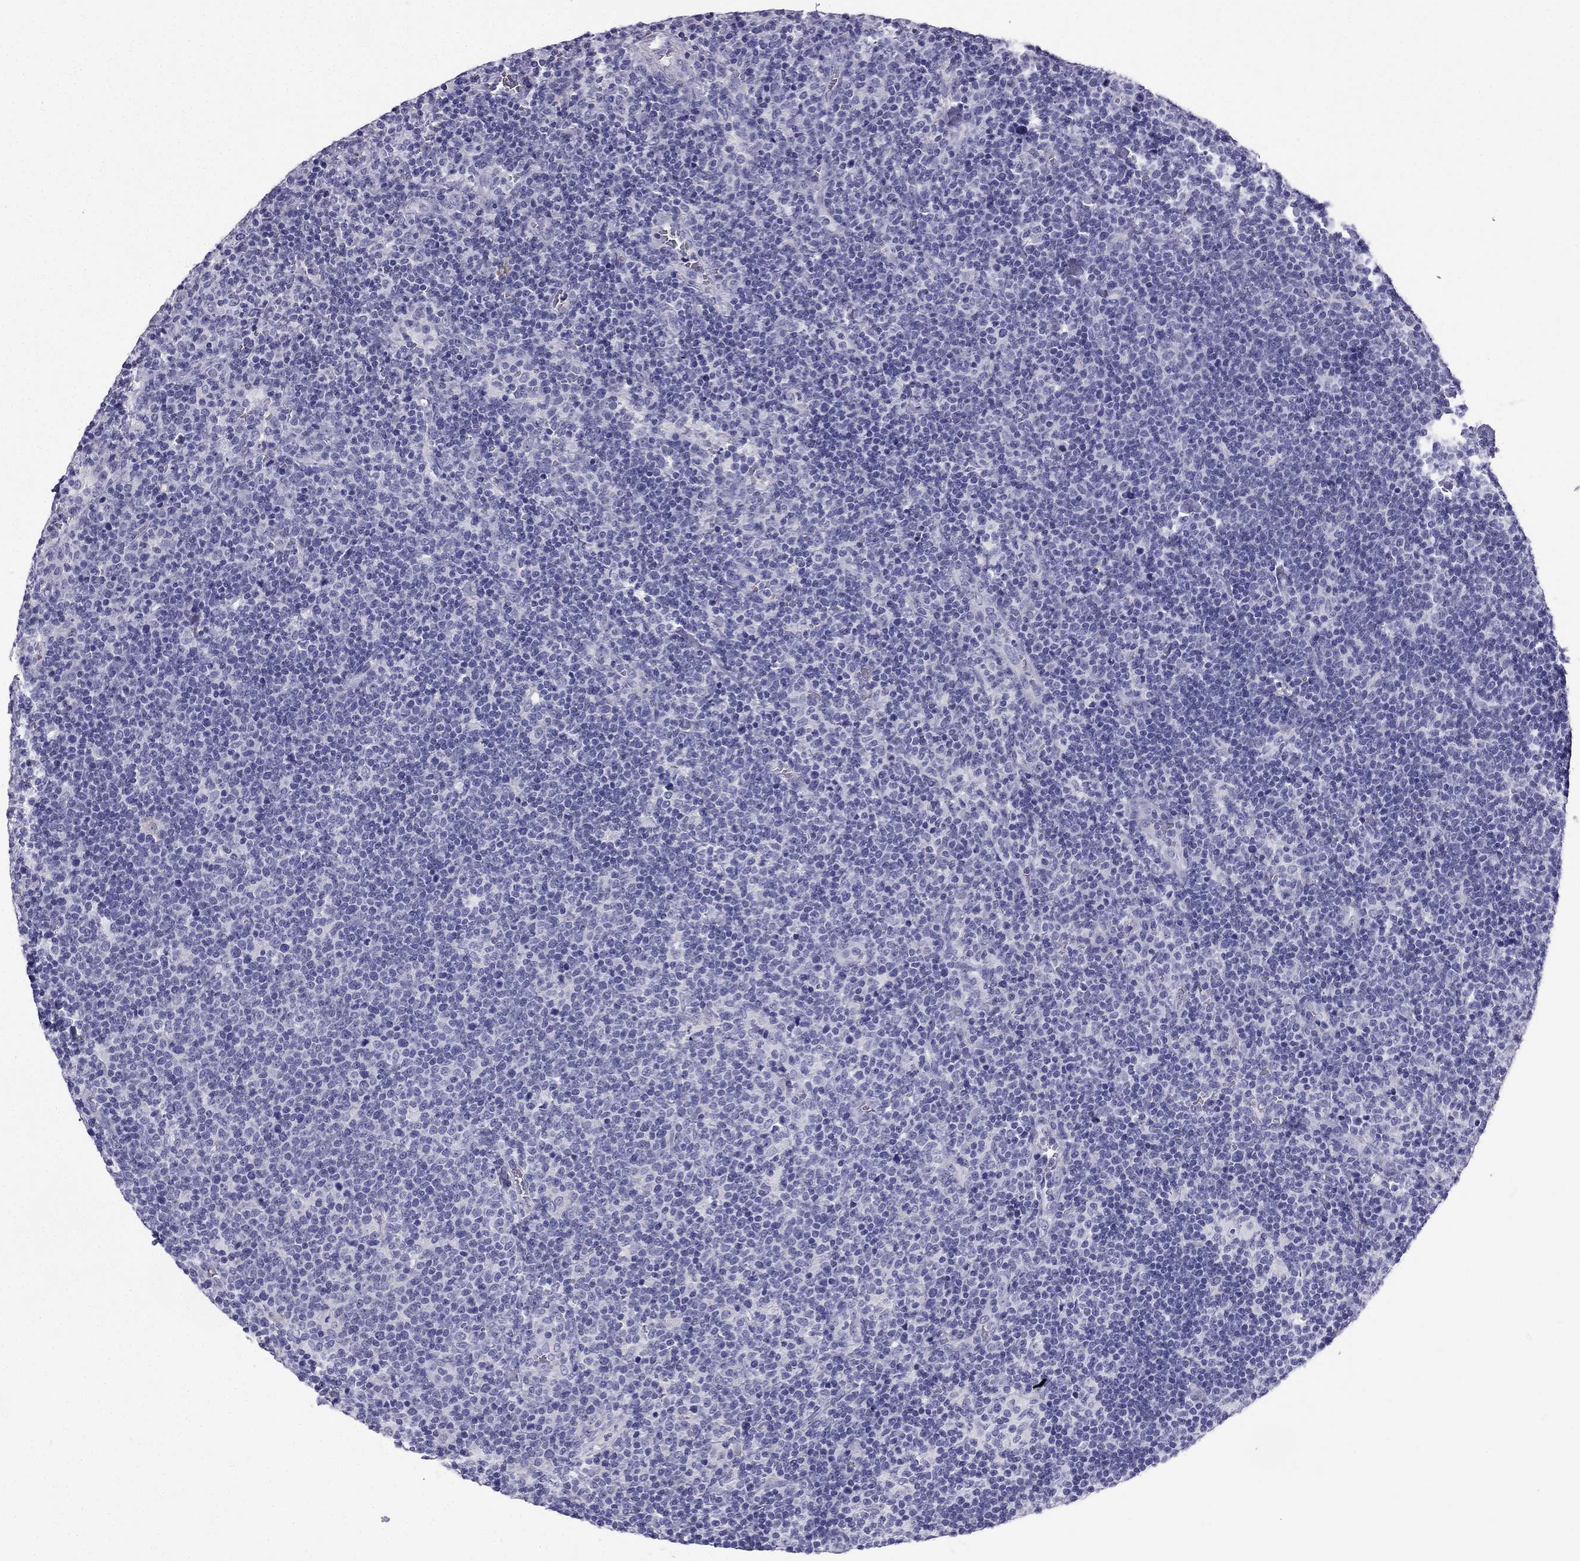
{"staining": {"intensity": "negative", "quantity": "none", "location": "none"}, "tissue": "lymphoma", "cell_type": "Tumor cells", "image_type": "cancer", "snomed": [{"axis": "morphology", "description": "Malignant lymphoma, non-Hodgkin's type, High grade"}, {"axis": "topography", "description": "Lymph node"}], "caption": "IHC histopathology image of human malignant lymphoma, non-Hodgkin's type (high-grade) stained for a protein (brown), which reveals no positivity in tumor cells.", "gene": "NPTX1", "patient": {"sex": "male", "age": 61}}